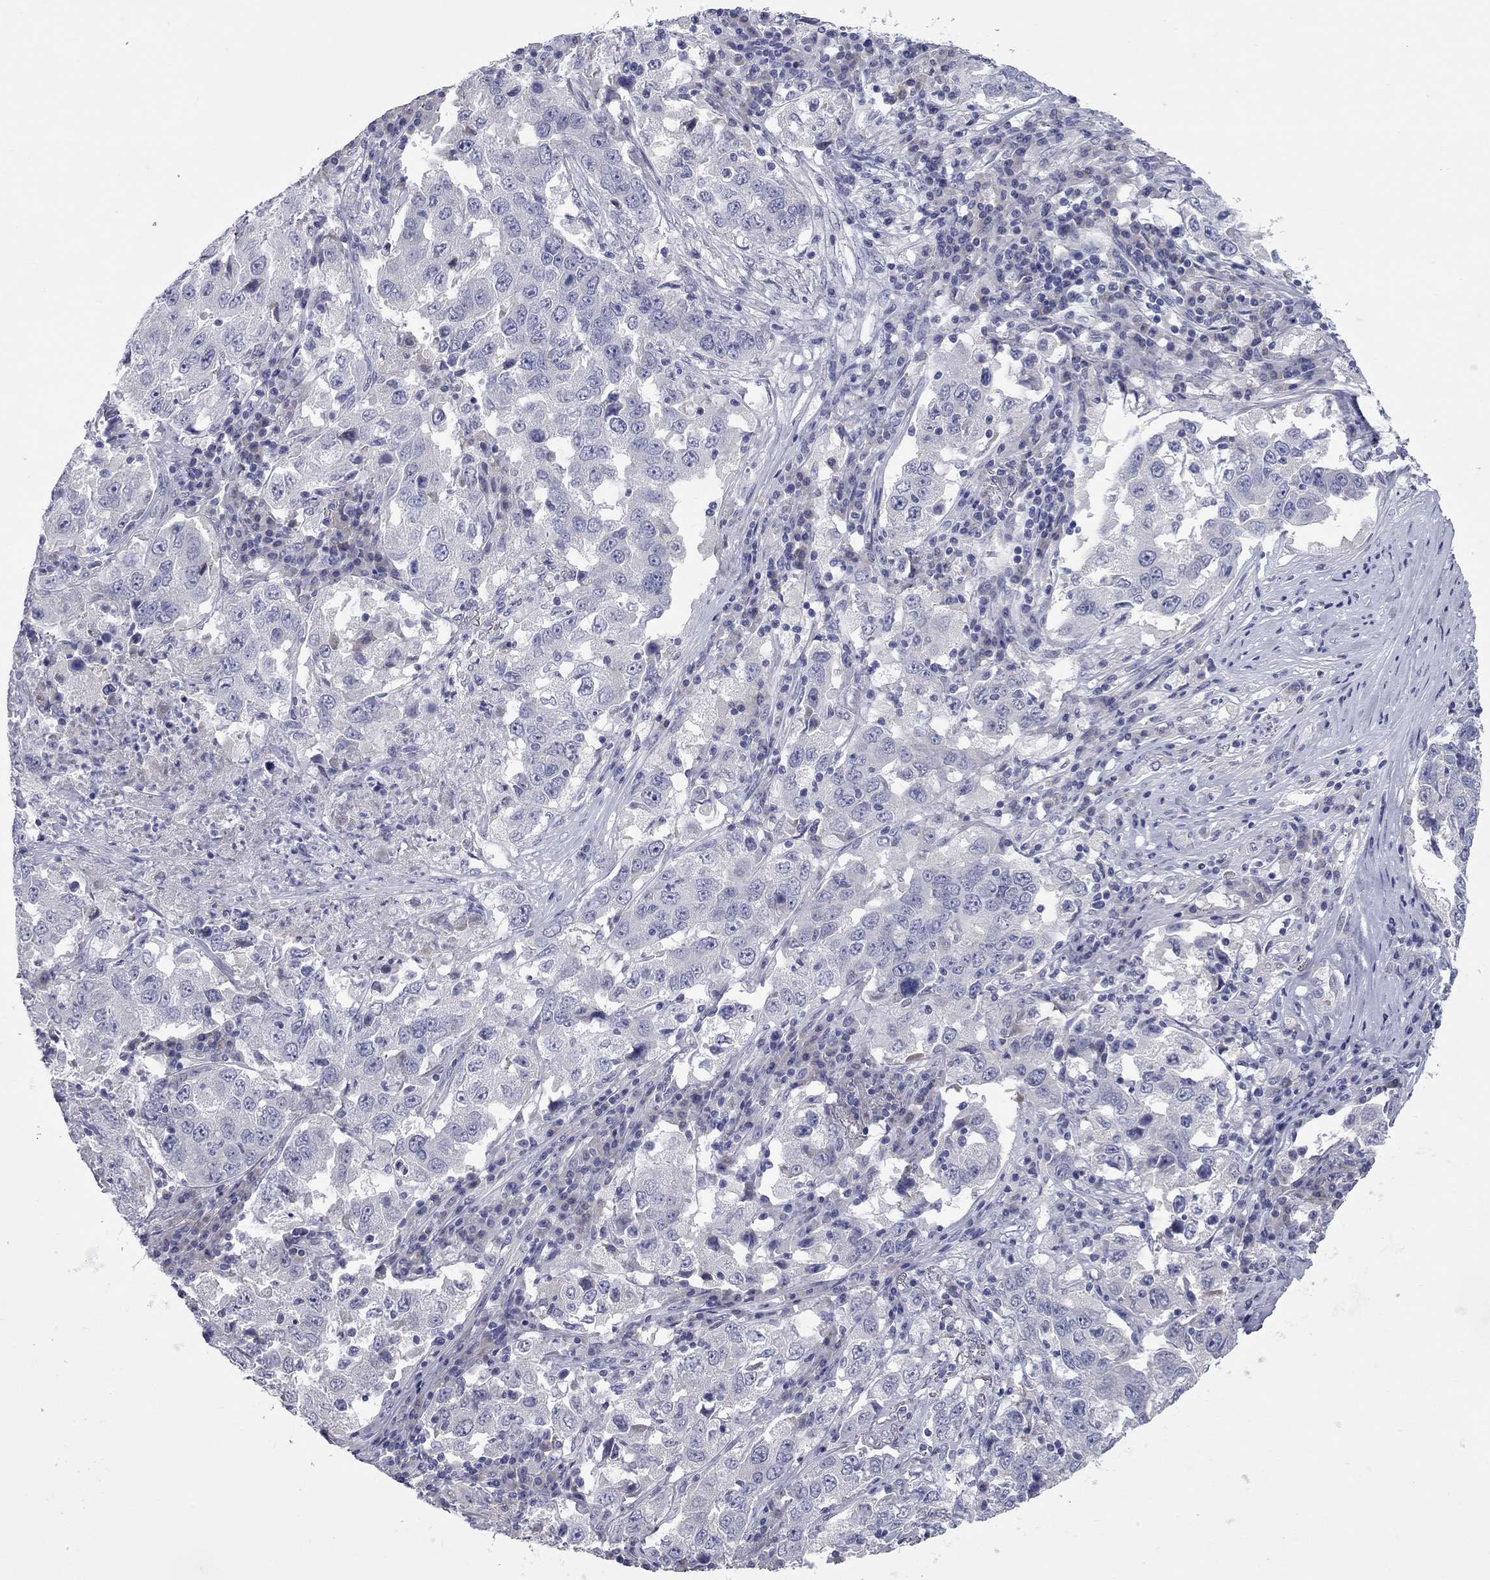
{"staining": {"intensity": "negative", "quantity": "none", "location": "none"}, "tissue": "lung cancer", "cell_type": "Tumor cells", "image_type": "cancer", "snomed": [{"axis": "morphology", "description": "Adenocarcinoma, NOS"}, {"axis": "topography", "description": "Lung"}], "caption": "An image of human adenocarcinoma (lung) is negative for staining in tumor cells. (IHC, brightfield microscopy, high magnification).", "gene": "UNC119B", "patient": {"sex": "male", "age": 73}}